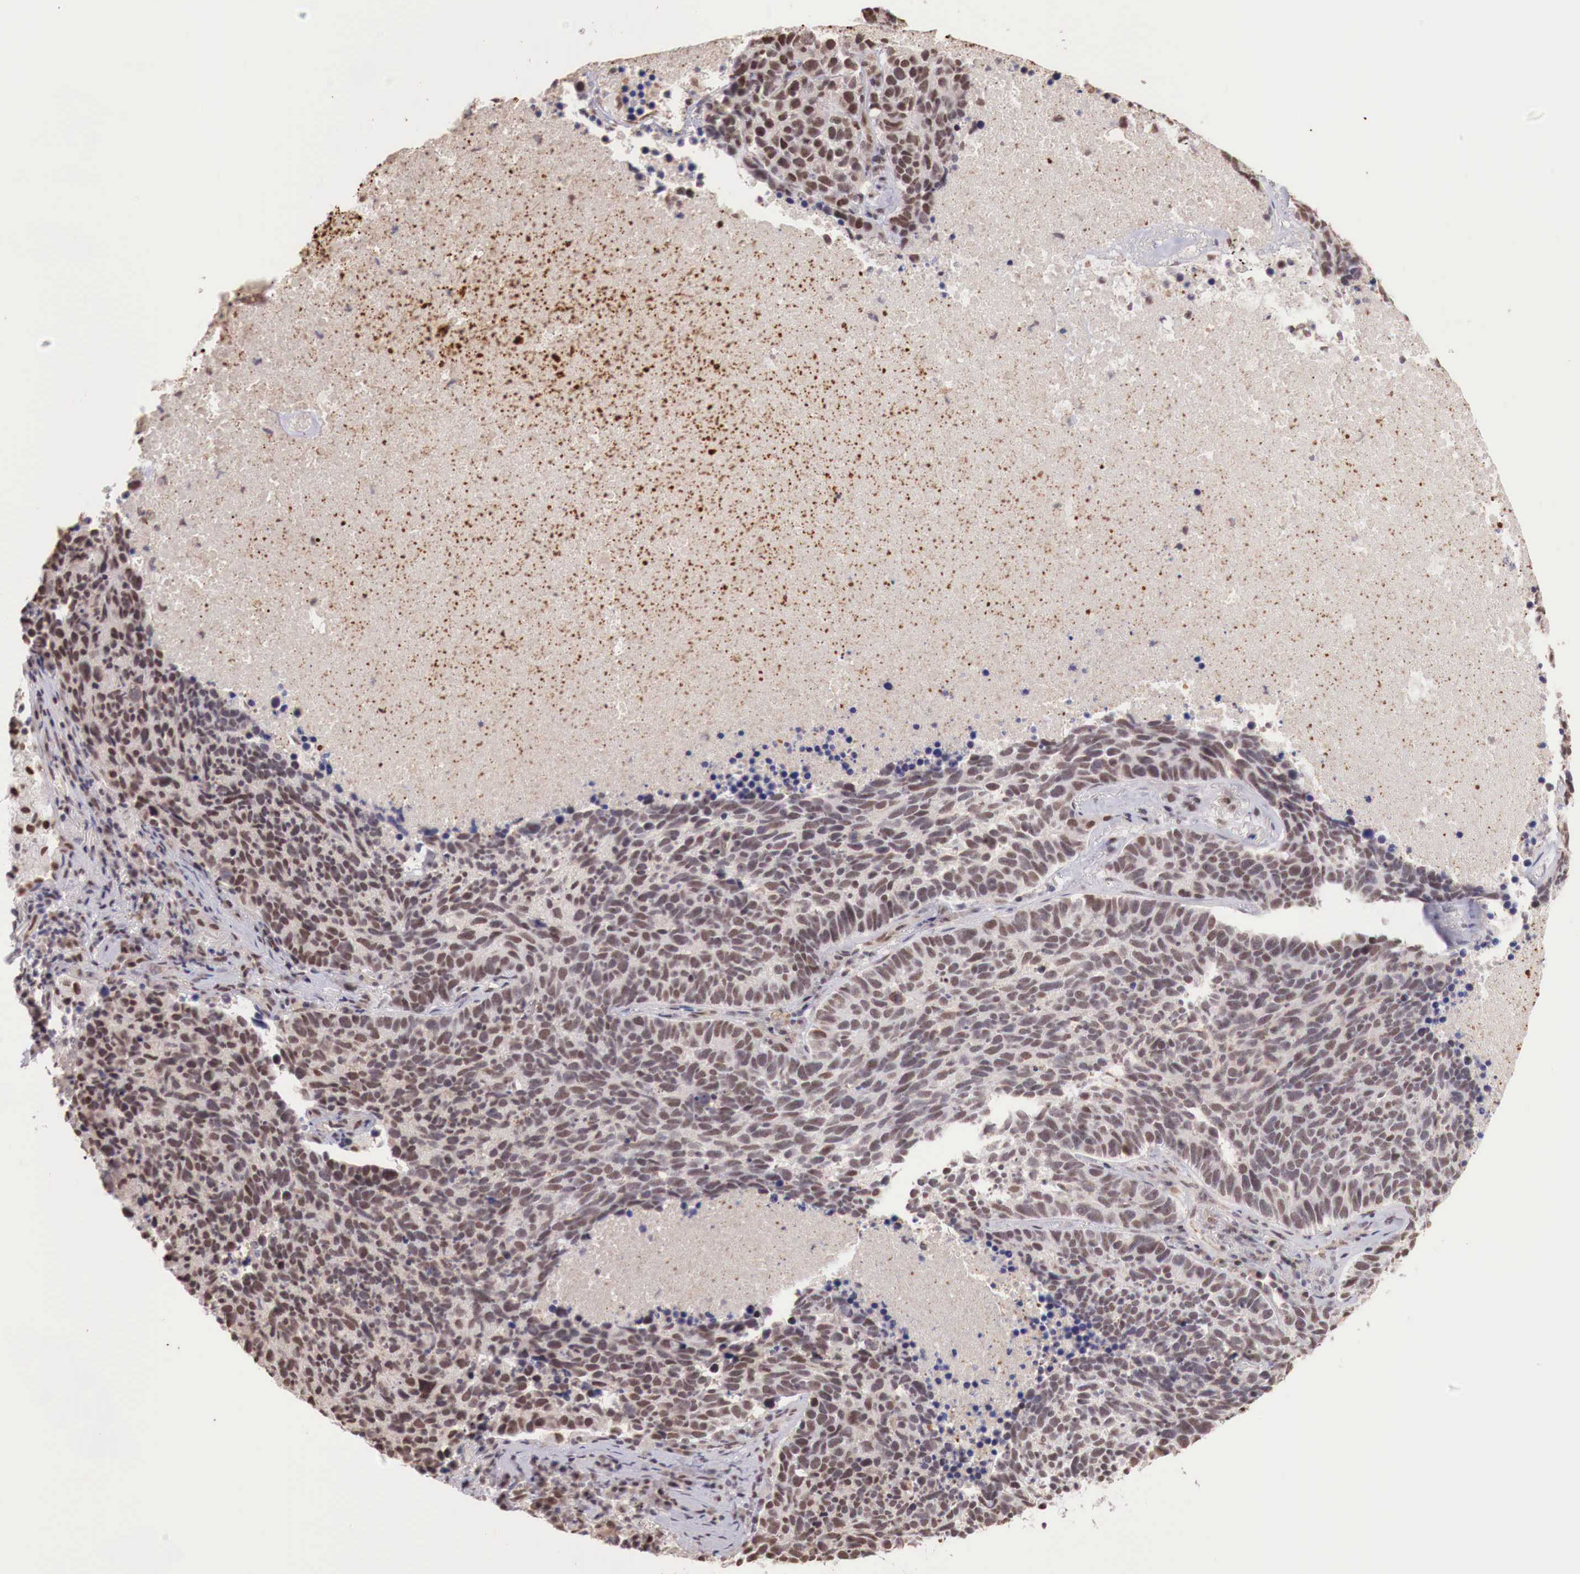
{"staining": {"intensity": "moderate", "quantity": "25%-75%", "location": "cytoplasmic/membranous,nuclear"}, "tissue": "lung cancer", "cell_type": "Tumor cells", "image_type": "cancer", "snomed": [{"axis": "morphology", "description": "Neoplasm, malignant, NOS"}, {"axis": "topography", "description": "Lung"}], "caption": "The immunohistochemical stain shows moderate cytoplasmic/membranous and nuclear expression in tumor cells of lung cancer (malignant neoplasm) tissue.", "gene": "FOXP2", "patient": {"sex": "female", "age": 75}}